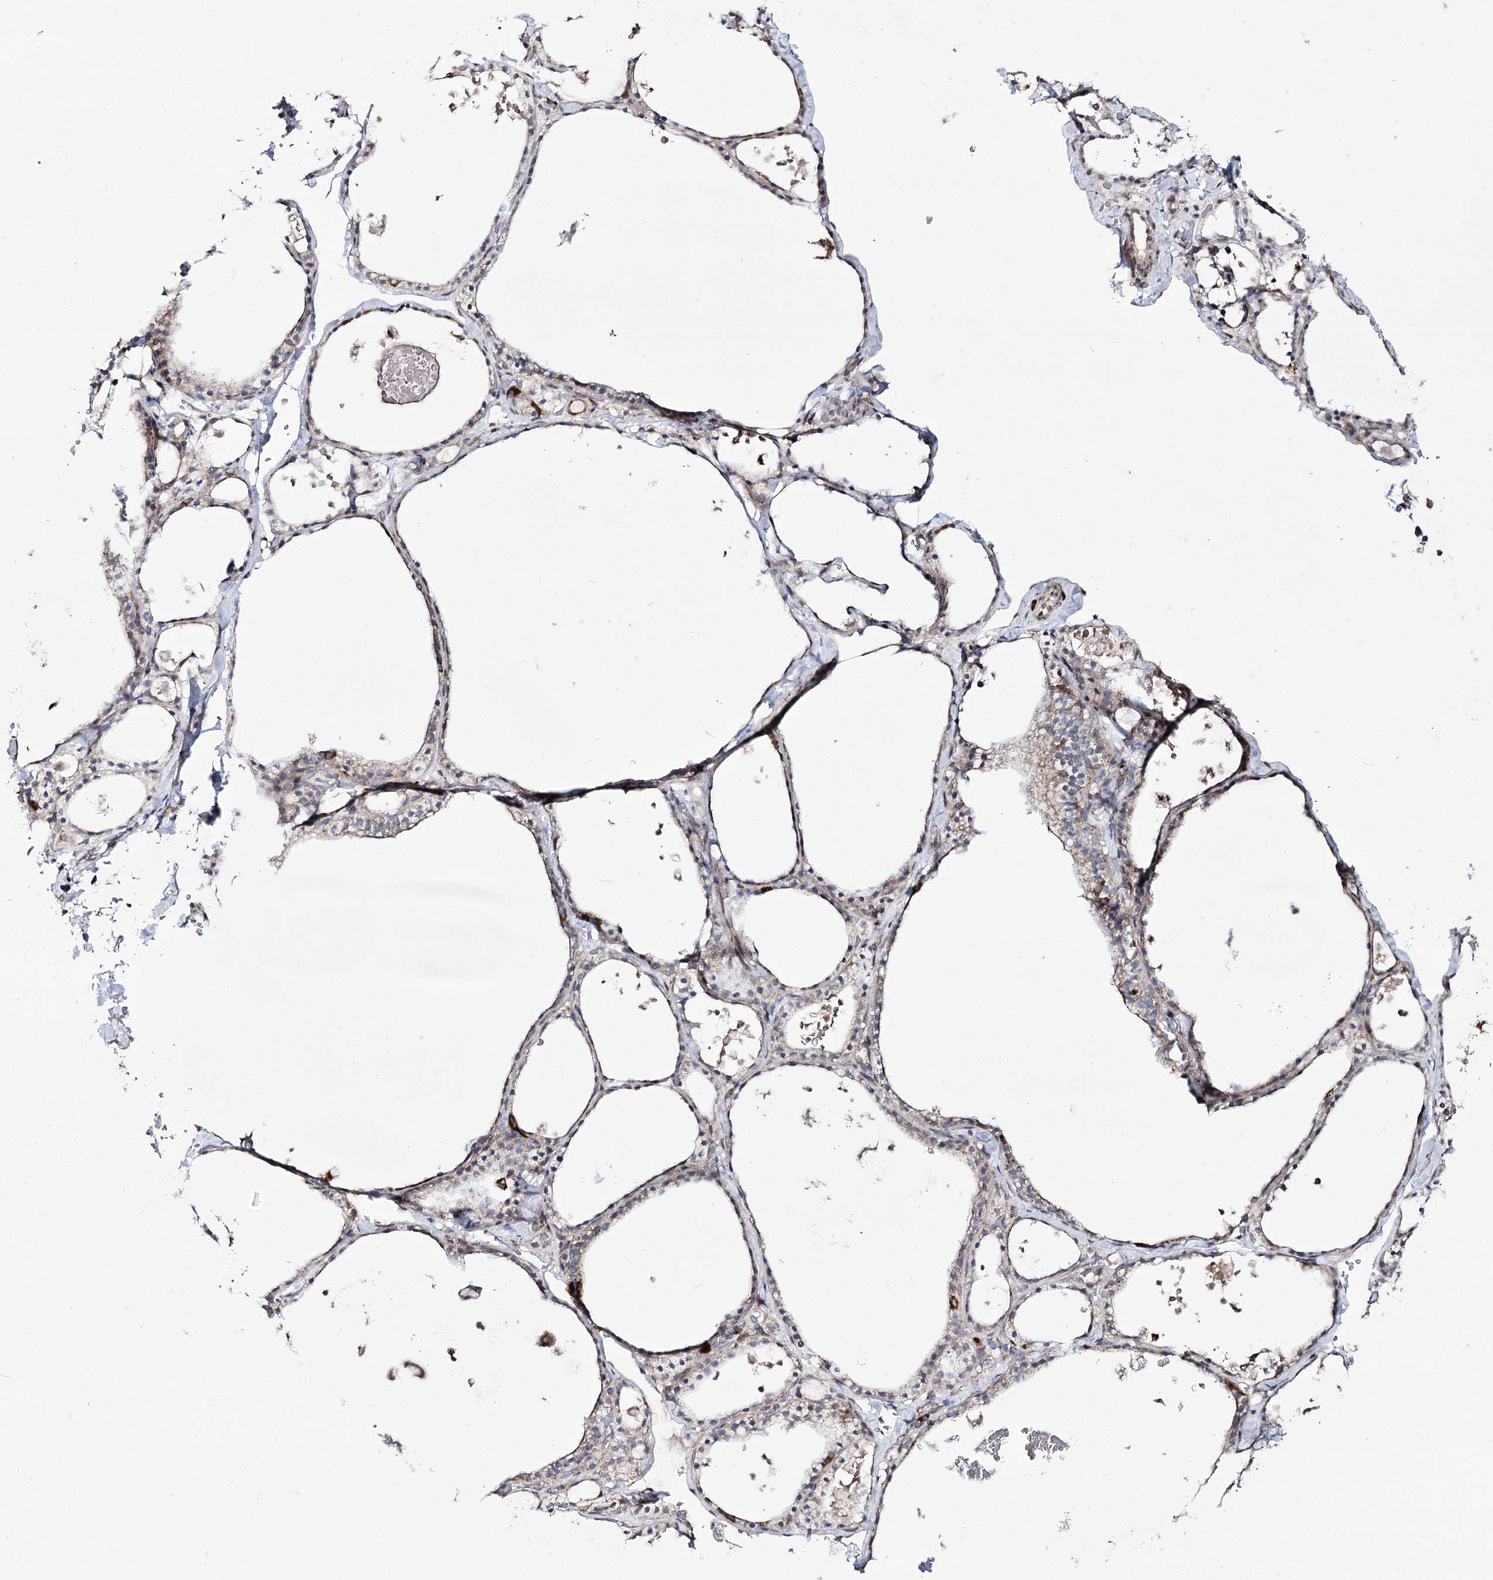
{"staining": {"intensity": "weak", "quantity": "25%-75%", "location": "cytoplasmic/membranous"}, "tissue": "thyroid gland", "cell_type": "Glandular cells", "image_type": "normal", "snomed": [{"axis": "morphology", "description": "Normal tissue, NOS"}, {"axis": "topography", "description": "Thyroid gland"}], "caption": "The image demonstrates a brown stain indicating the presence of a protein in the cytoplasmic/membranous of glandular cells in thyroid gland. (DAB IHC with brightfield microscopy, high magnification).", "gene": "C11orf80", "patient": {"sex": "male", "age": 56}}